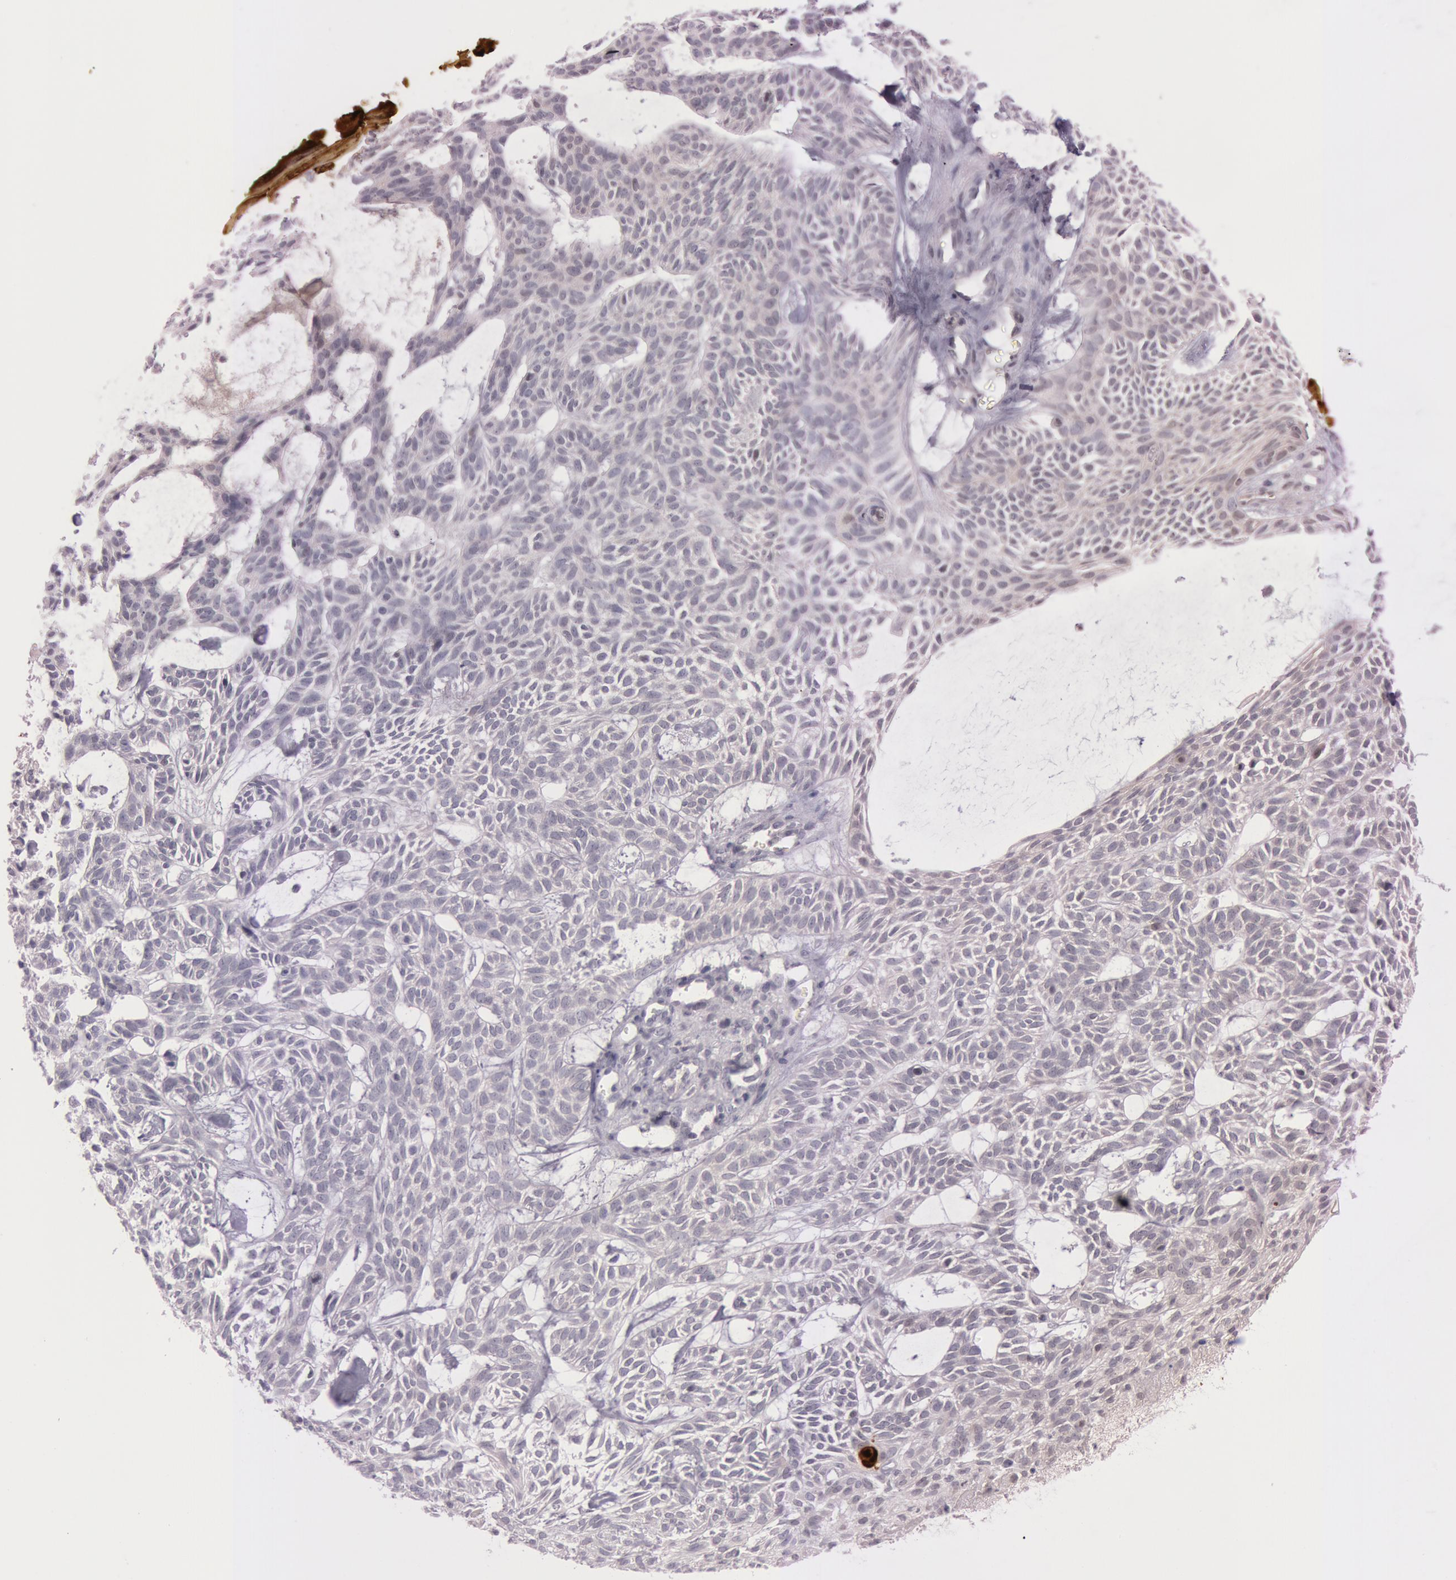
{"staining": {"intensity": "negative", "quantity": "none", "location": "none"}, "tissue": "skin cancer", "cell_type": "Tumor cells", "image_type": "cancer", "snomed": [{"axis": "morphology", "description": "Basal cell carcinoma"}, {"axis": "topography", "description": "Skin"}], "caption": "This image is of skin basal cell carcinoma stained with immunohistochemistry (IHC) to label a protein in brown with the nuclei are counter-stained blue. There is no positivity in tumor cells.", "gene": "S100A7", "patient": {"sex": "male", "age": 75}}